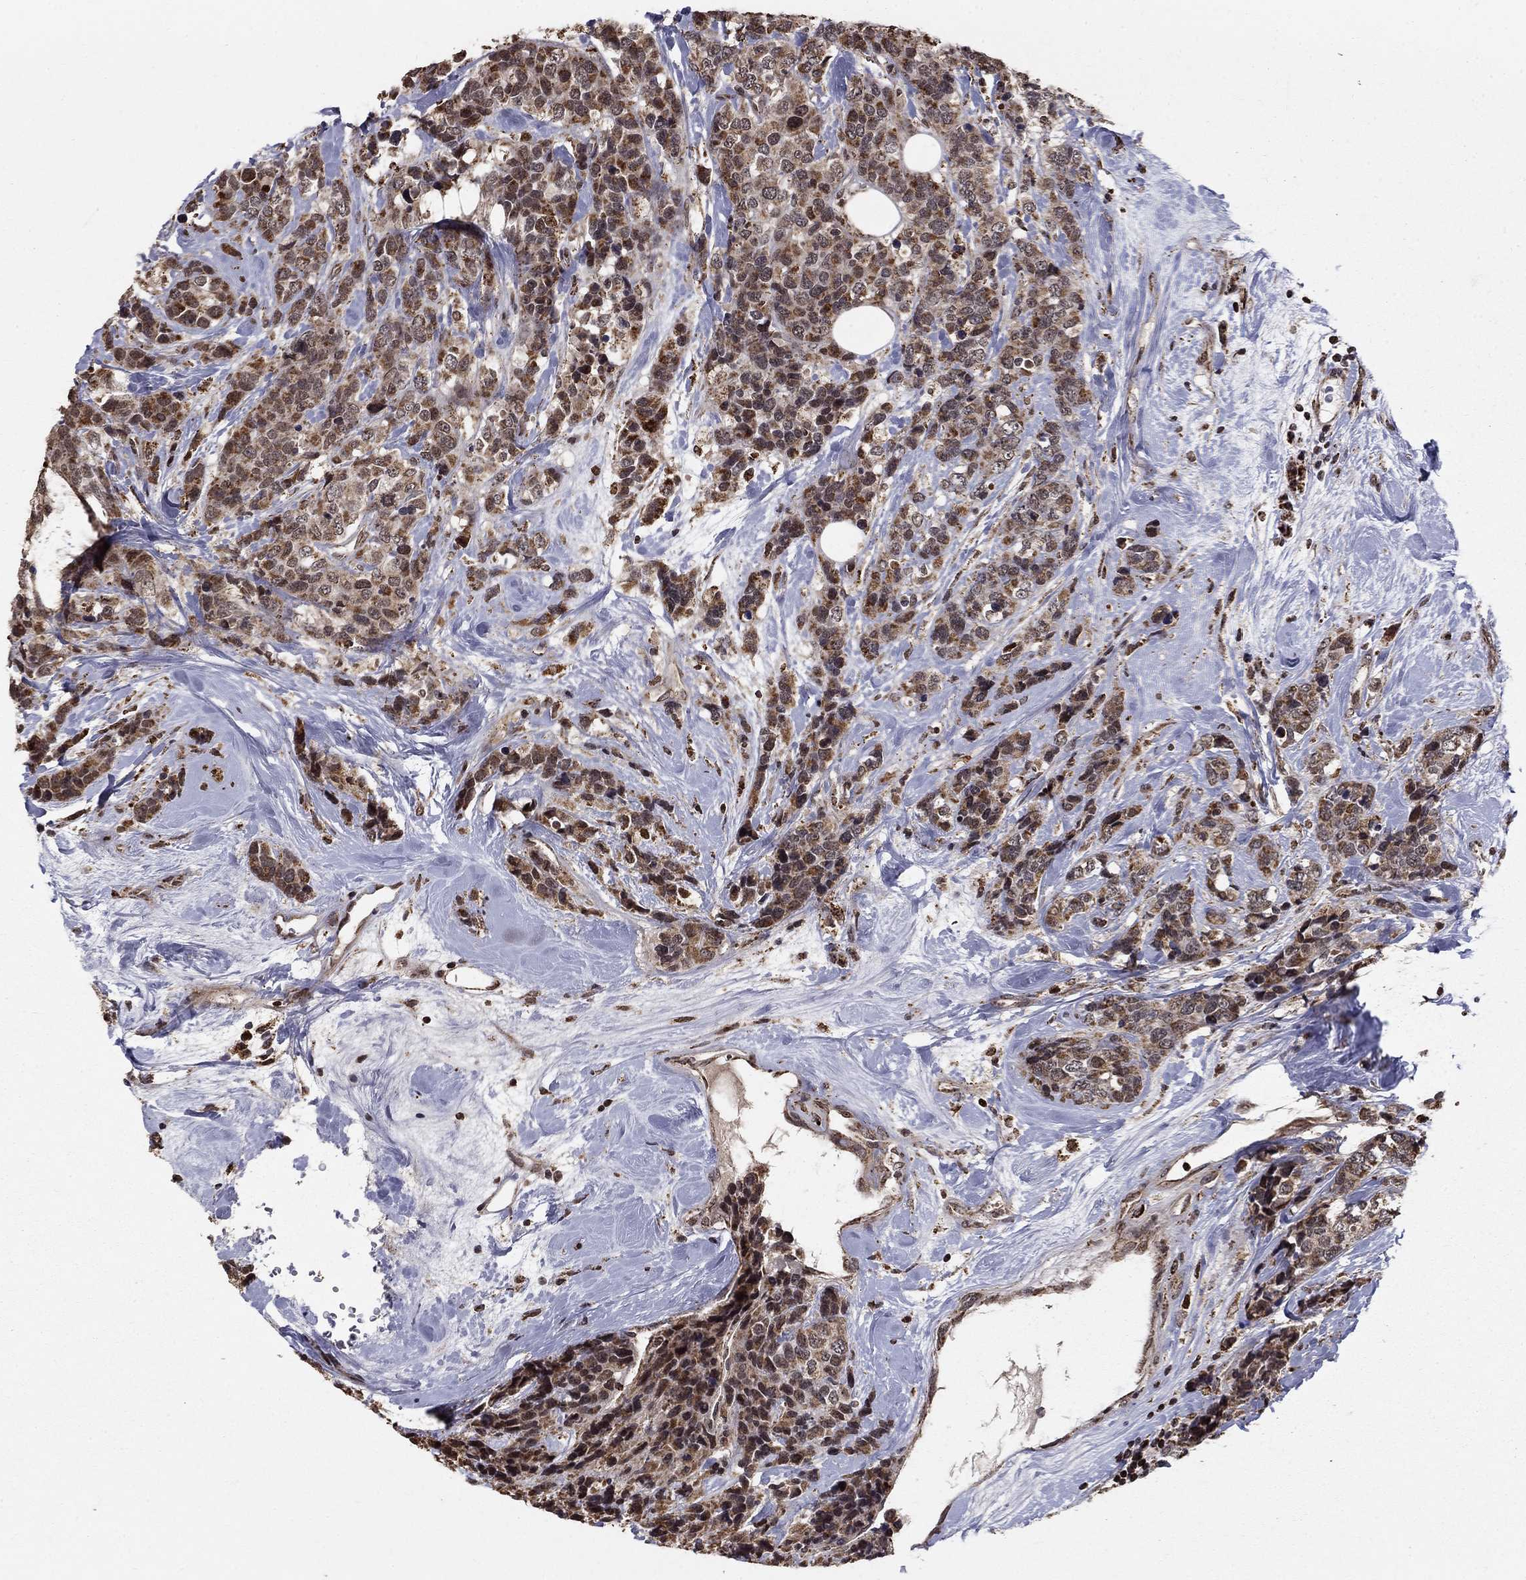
{"staining": {"intensity": "moderate", "quantity": ">75%", "location": "cytoplasmic/membranous"}, "tissue": "breast cancer", "cell_type": "Tumor cells", "image_type": "cancer", "snomed": [{"axis": "morphology", "description": "Lobular carcinoma"}, {"axis": "topography", "description": "Breast"}], "caption": "Immunohistochemistry micrograph of neoplastic tissue: human breast cancer stained using IHC shows medium levels of moderate protein expression localized specifically in the cytoplasmic/membranous of tumor cells, appearing as a cytoplasmic/membranous brown color.", "gene": "ACOT13", "patient": {"sex": "female", "age": 59}}